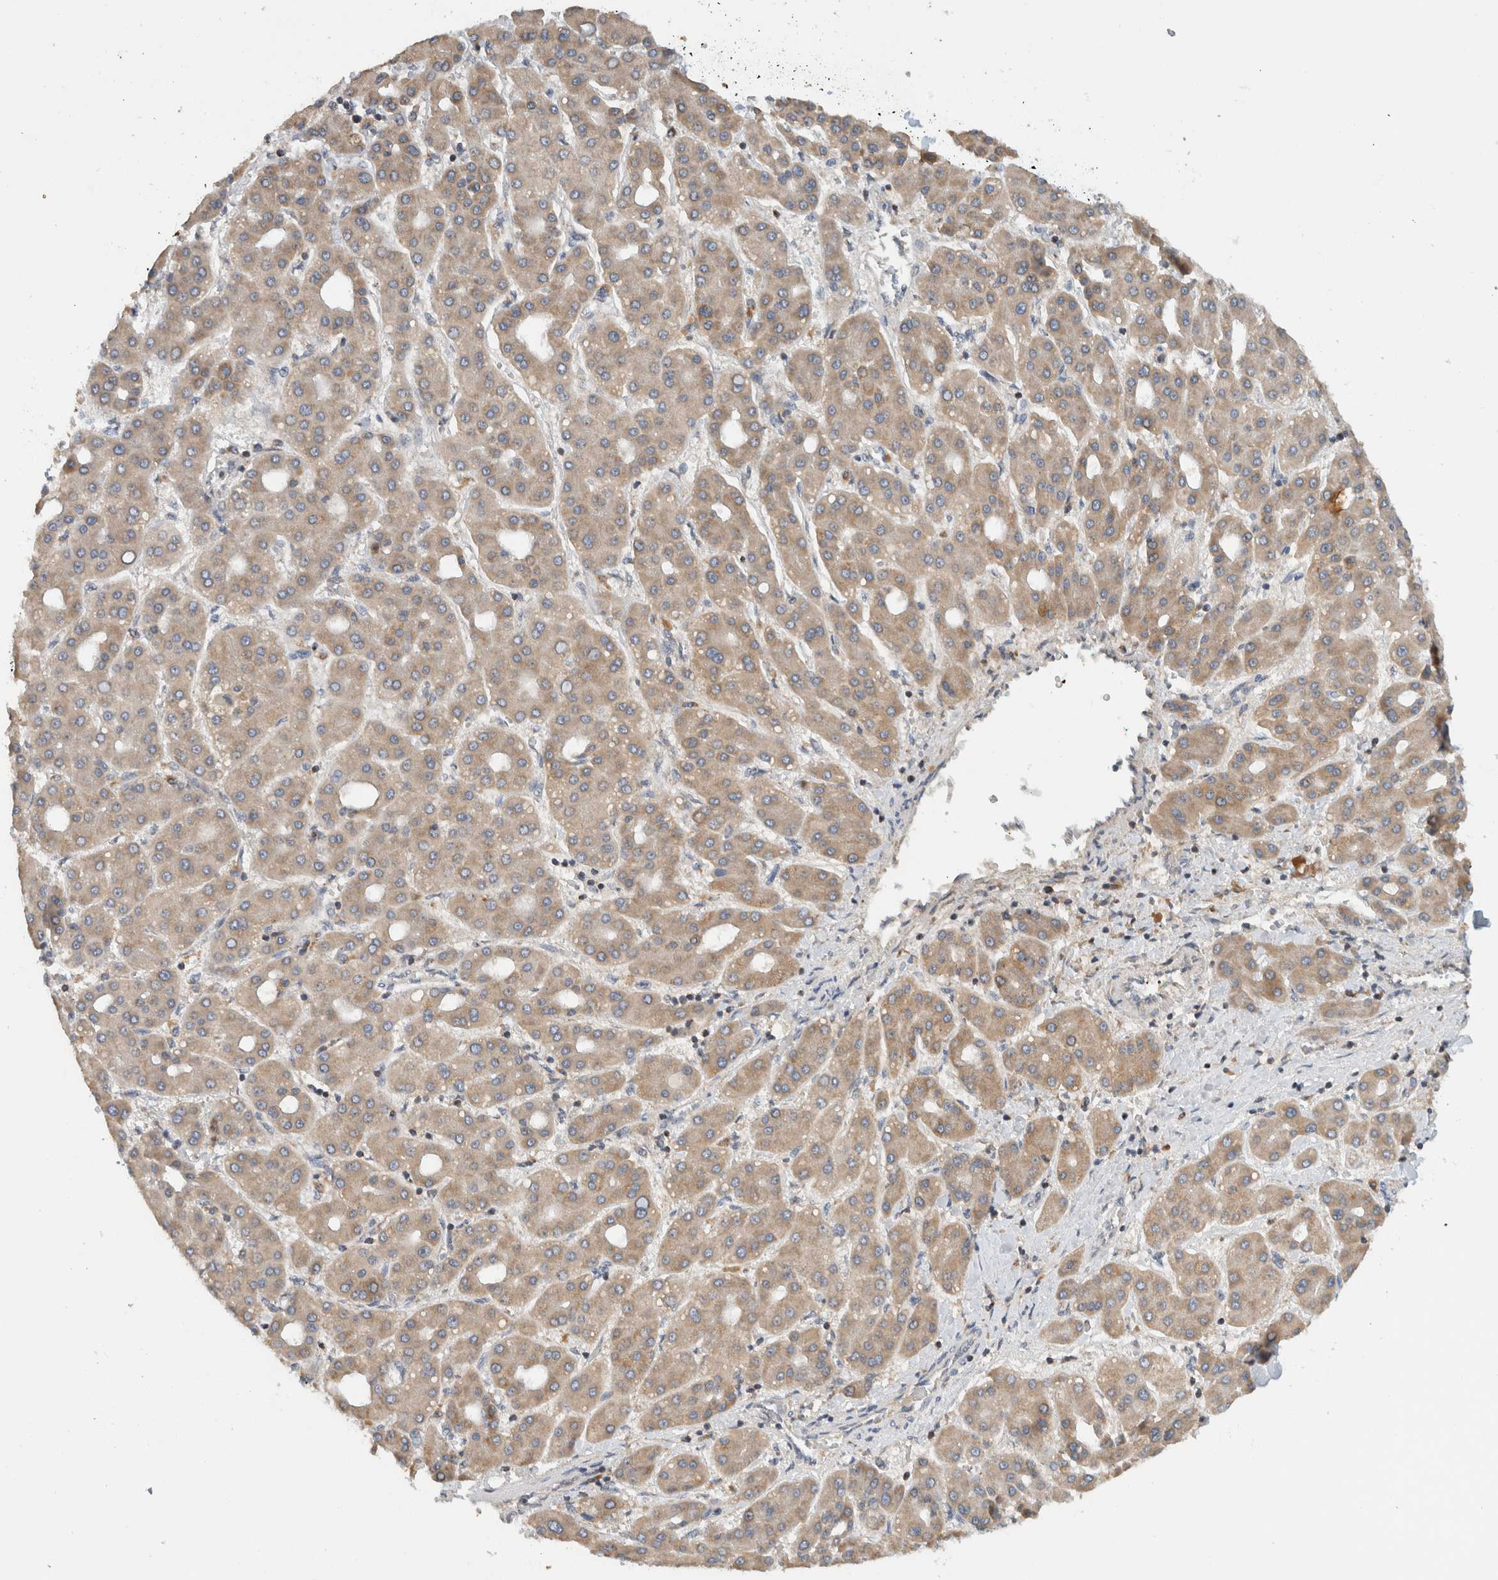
{"staining": {"intensity": "moderate", "quantity": ">75%", "location": "cytoplasmic/membranous"}, "tissue": "liver cancer", "cell_type": "Tumor cells", "image_type": "cancer", "snomed": [{"axis": "morphology", "description": "Carcinoma, Hepatocellular, NOS"}, {"axis": "topography", "description": "Liver"}], "caption": "High-power microscopy captured an immunohistochemistry micrograph of liver cancer, revealing moderate cytoplasmic/membranous staining in about >75% of tumor cells.", "gene": "AMPD1", "patient": {"sex": "male", "age": 65}}